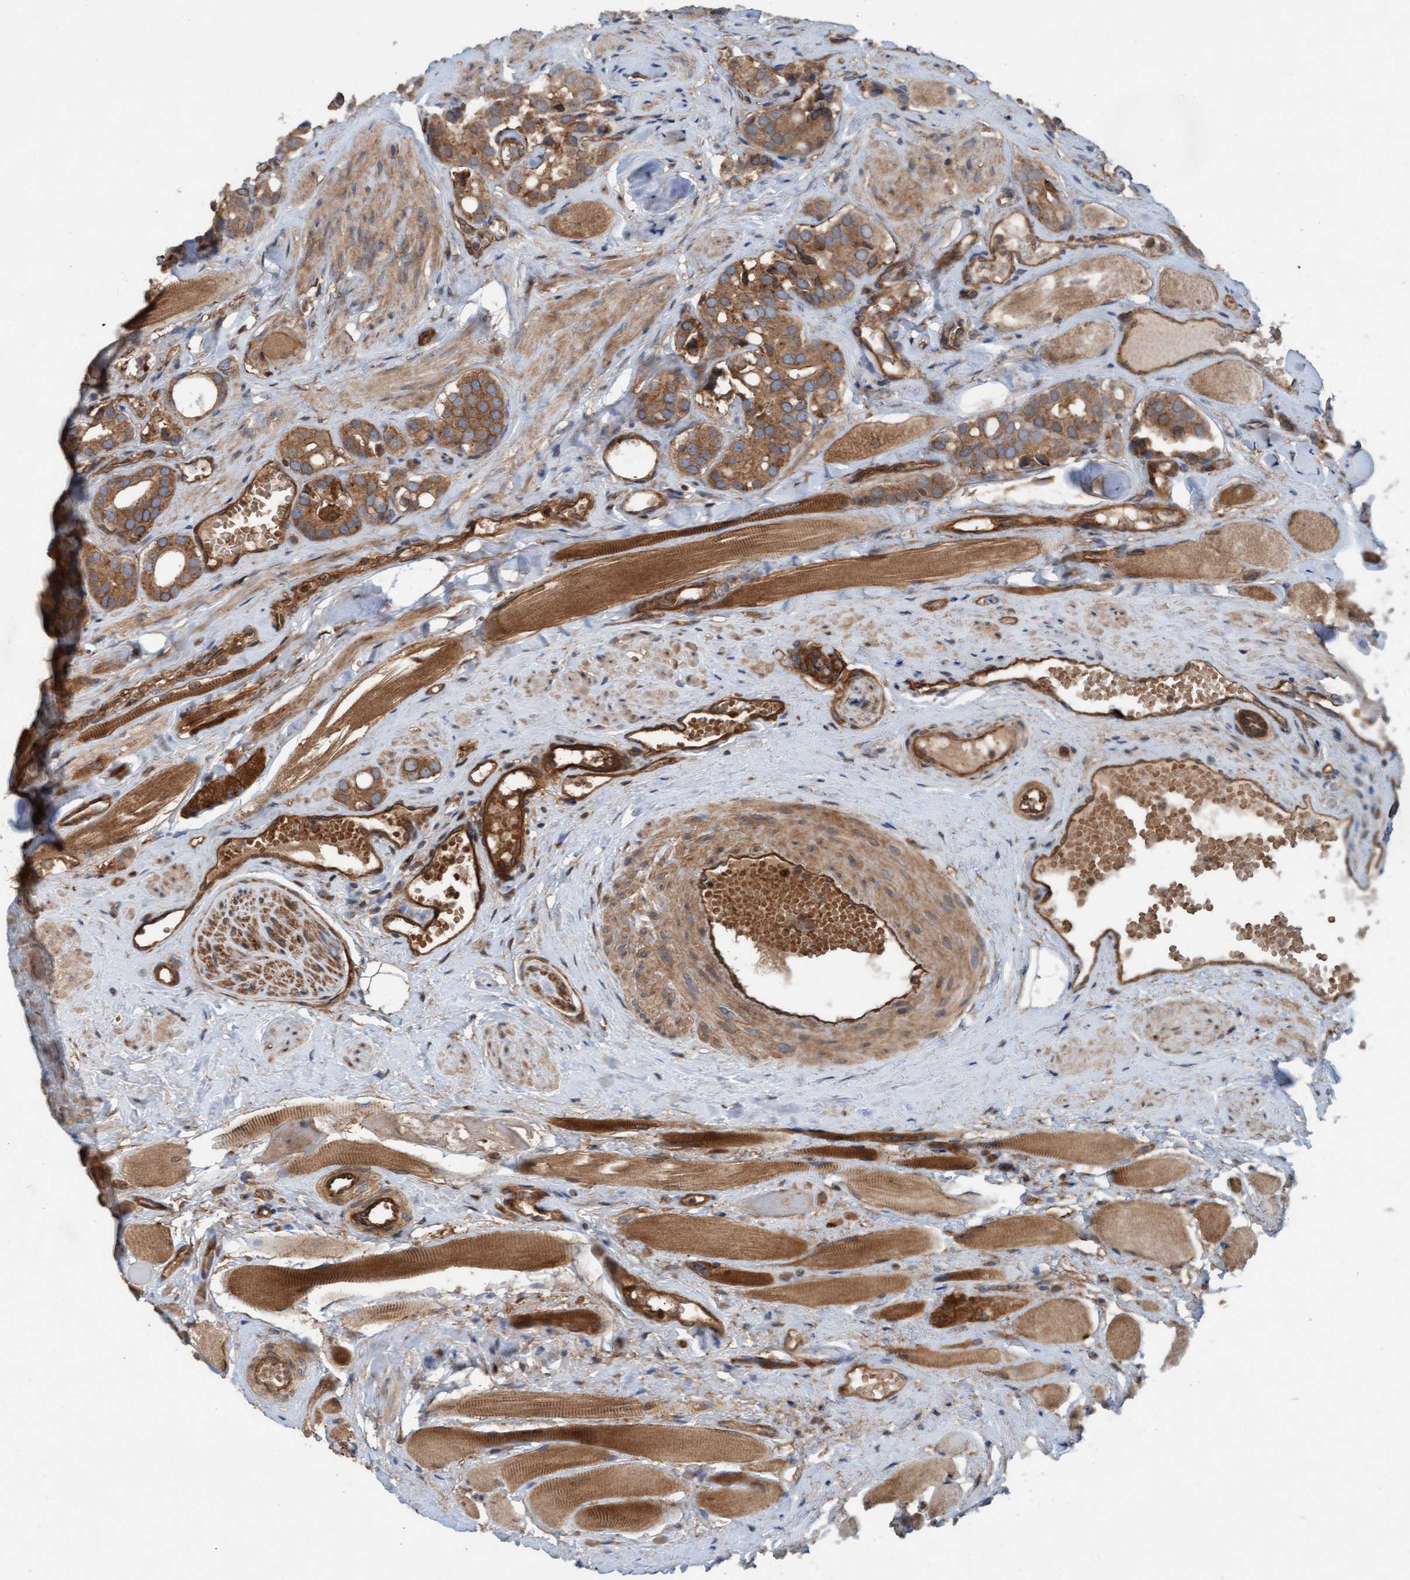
{"staining": {"intensity": "moderate", "quantity": ">75%", "location": "cytoplasmic/membranous"}, "tissue": "prostate cancer", "cell_type": "Tumor cells", "image_type": "cancer", "snomed": [{"axis": "morphology", "description": "Adenocarcinoma, High grade"}, {"axis": "topography", "description": "Prostate"}], "caption": "A brown stain labels moderate cytoplasmic/membranous staining of a protein in human prostate cancer (high-grade adenocarcinoma) tumor cells. (IHC, brightfield microscopy, high magnification).", "gene": "ERAL1", "patient": {"sex": "male", "age": 52}}